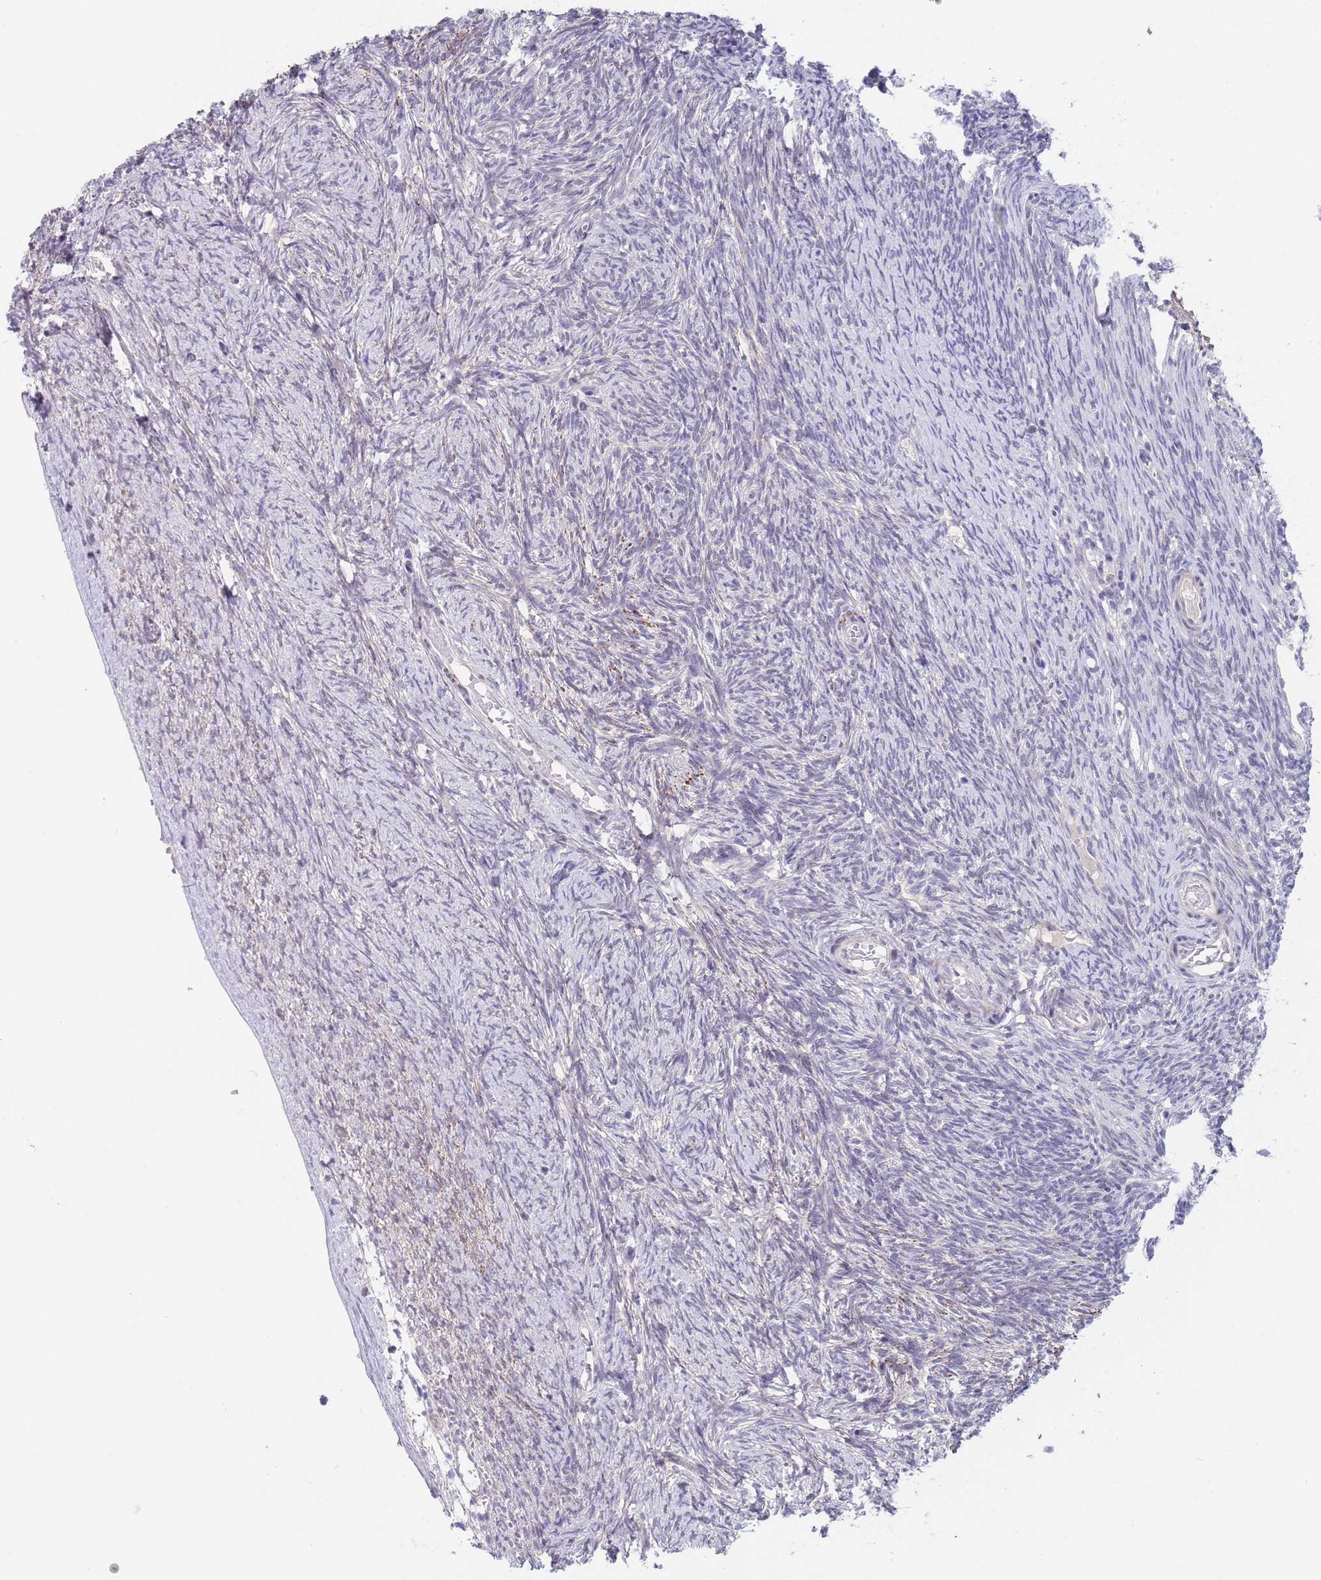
{"staining": {"intensity": "negative", "quantity": "none", "location": "none"}, "tissue": "ovary", "cell_type": "Ovarian stroma cells", "image_type": "normal", "snomed": [{"axis": "morphology", "description": "Normal tissue, NOS"}, {"axis": "topography", "description": "Ovary"}], "caption": "Immunohistochemistry image of unremarkable ovary: human ovary stained with DAB (3,3'-diaminobenzidine) shows no significant protein staining in ovarian stroma cells.", "gene": "RNF169", "patient": {"sex": "female", "age": 44}}